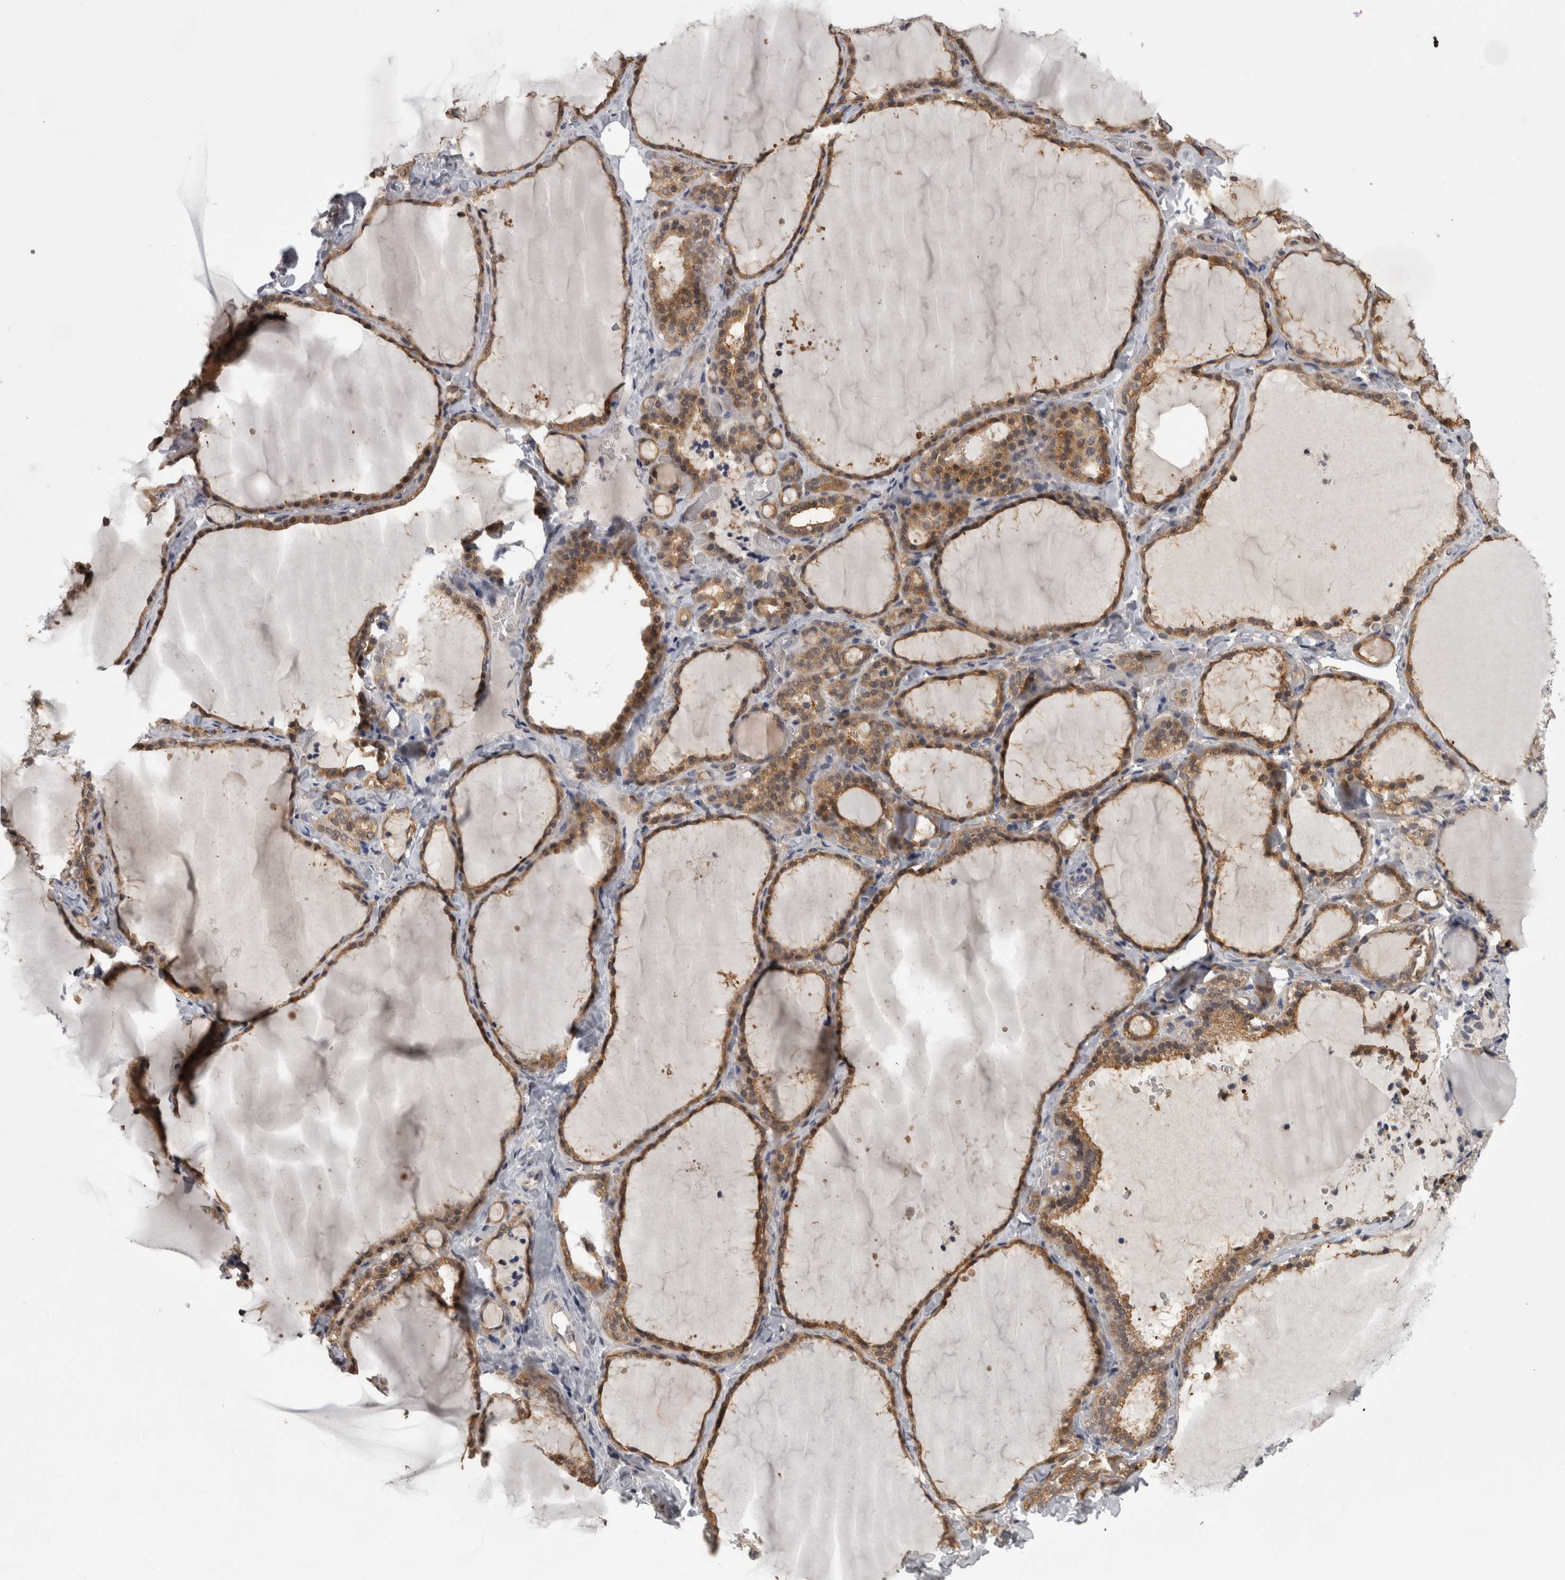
{"staining": {"intensity": "moderate", "quantity": ">75%", "location": "cytoplasmic/membranous"}, "tissue": "thyroid gland", "cell_type": "Glandular cells", "image_type": "normal", "snomed": [{"axis": "morphology", "description": "Normal tissue, NOS"}, {"axis": "topography", "description": "Thyroid gland"}], "caption": "Thyroid gland stained with DAB (3,3'-diaminobenzidine) IHC demonstrates medium levels of moderate cytoplasmic/membranous positivity in about >75% of glandular cells.", "gene": "APRT", "patient": {"sex": "female", "age": 22}}